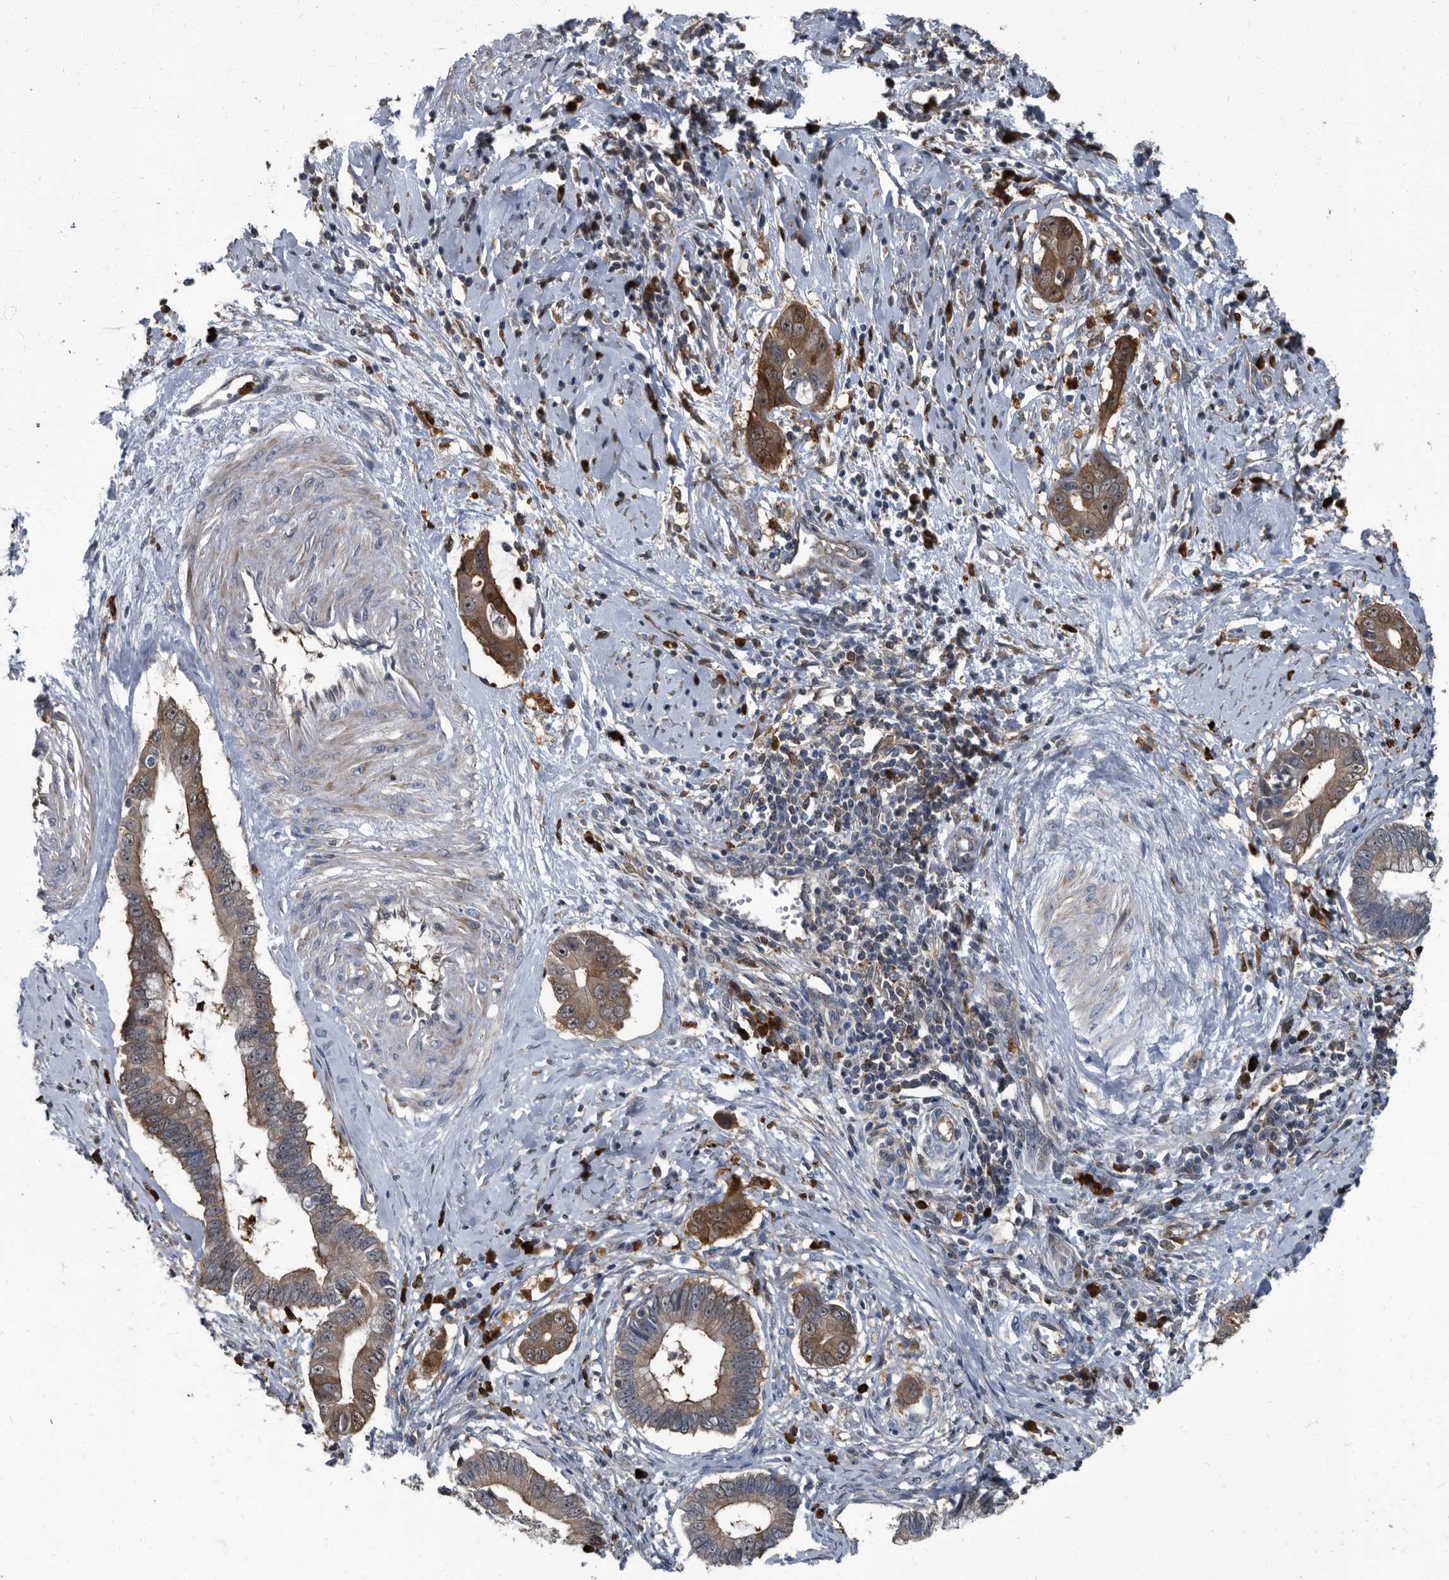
{"staining": {"intensity": "moderate", "quantity": ">75%", "location": "cytoplasmic/membranous"}, "tissue": "cervical cancer", "cell_type": "Tumor cells", "image_type": "cancer", "snomed": [{"axis": "morphology", "description": "Adenocarcinoma, NOS"}, {"axis": "topography", "description": "Cervix"}], "caption": "Immunohistochemistry of cervical cancer (adenocarcinoma) reveals medium levels of moderate cytoplasmic/membranous staining in about >75% of tumor cells.", "gene": "CDV3", "patient": {"sex": "female", "age": 44}}